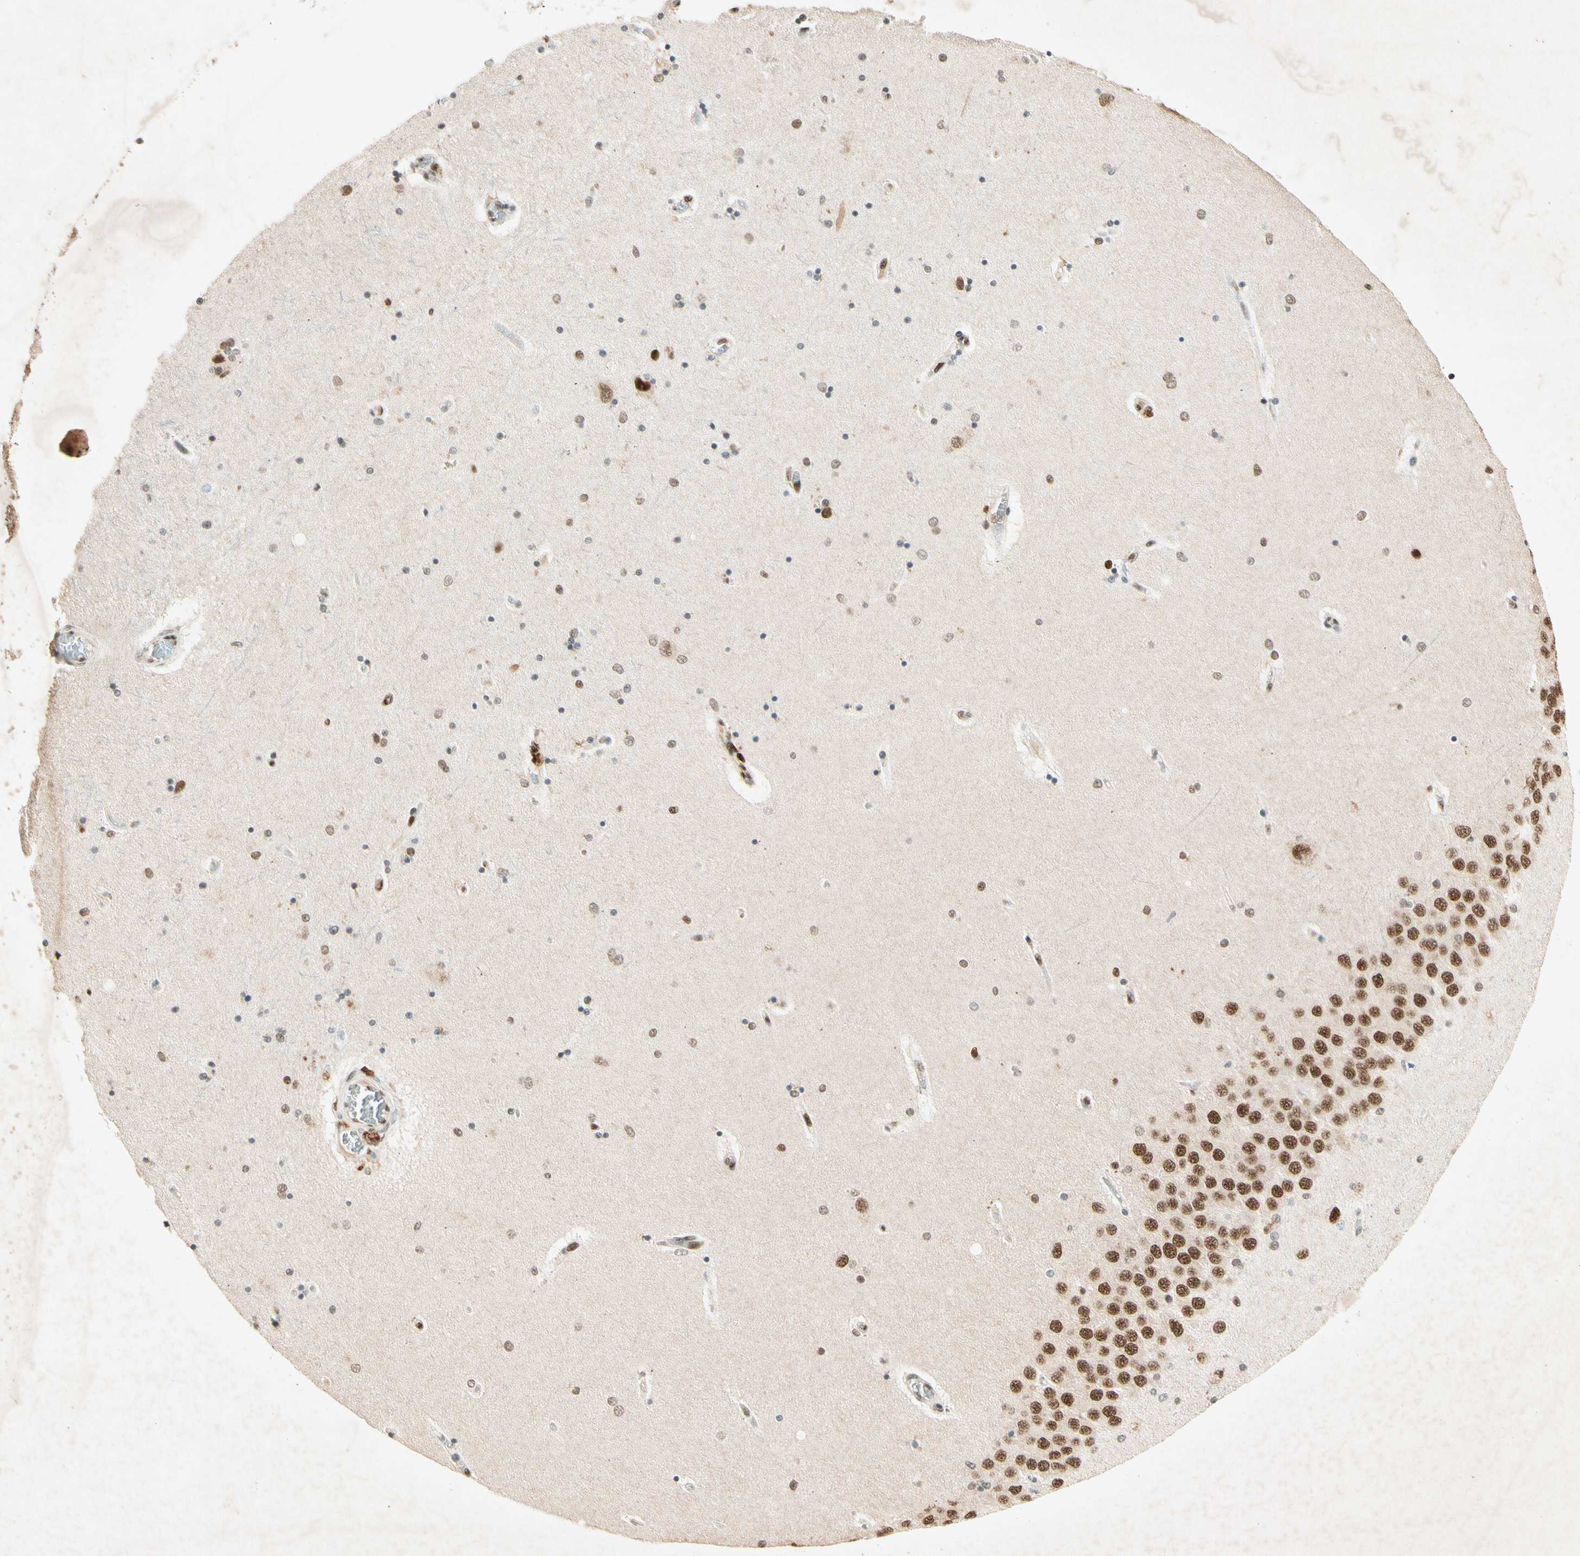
{"staining": {"intensity": "strong", "quantity": ">75%", "location": "nuclear"}, "tissue": "hippocampus", "cell_type": "Glial cells", "image_type": "normal", "snomed": [{"axis": "morphology", "description": "Normal tissue, NOS"}, {"axis": "topography", "description": "Hippocampus"}], "caption": "Immunohistochemical staining of benign human hippocampus demonstrates strong nuclear protein expression in approximately >75% of glial cells. Ihc stains the protein of interest in brown and the nuclei are stained blue.", "gene": "RNF43", "patient": {"sex": "female", "age": 54}}